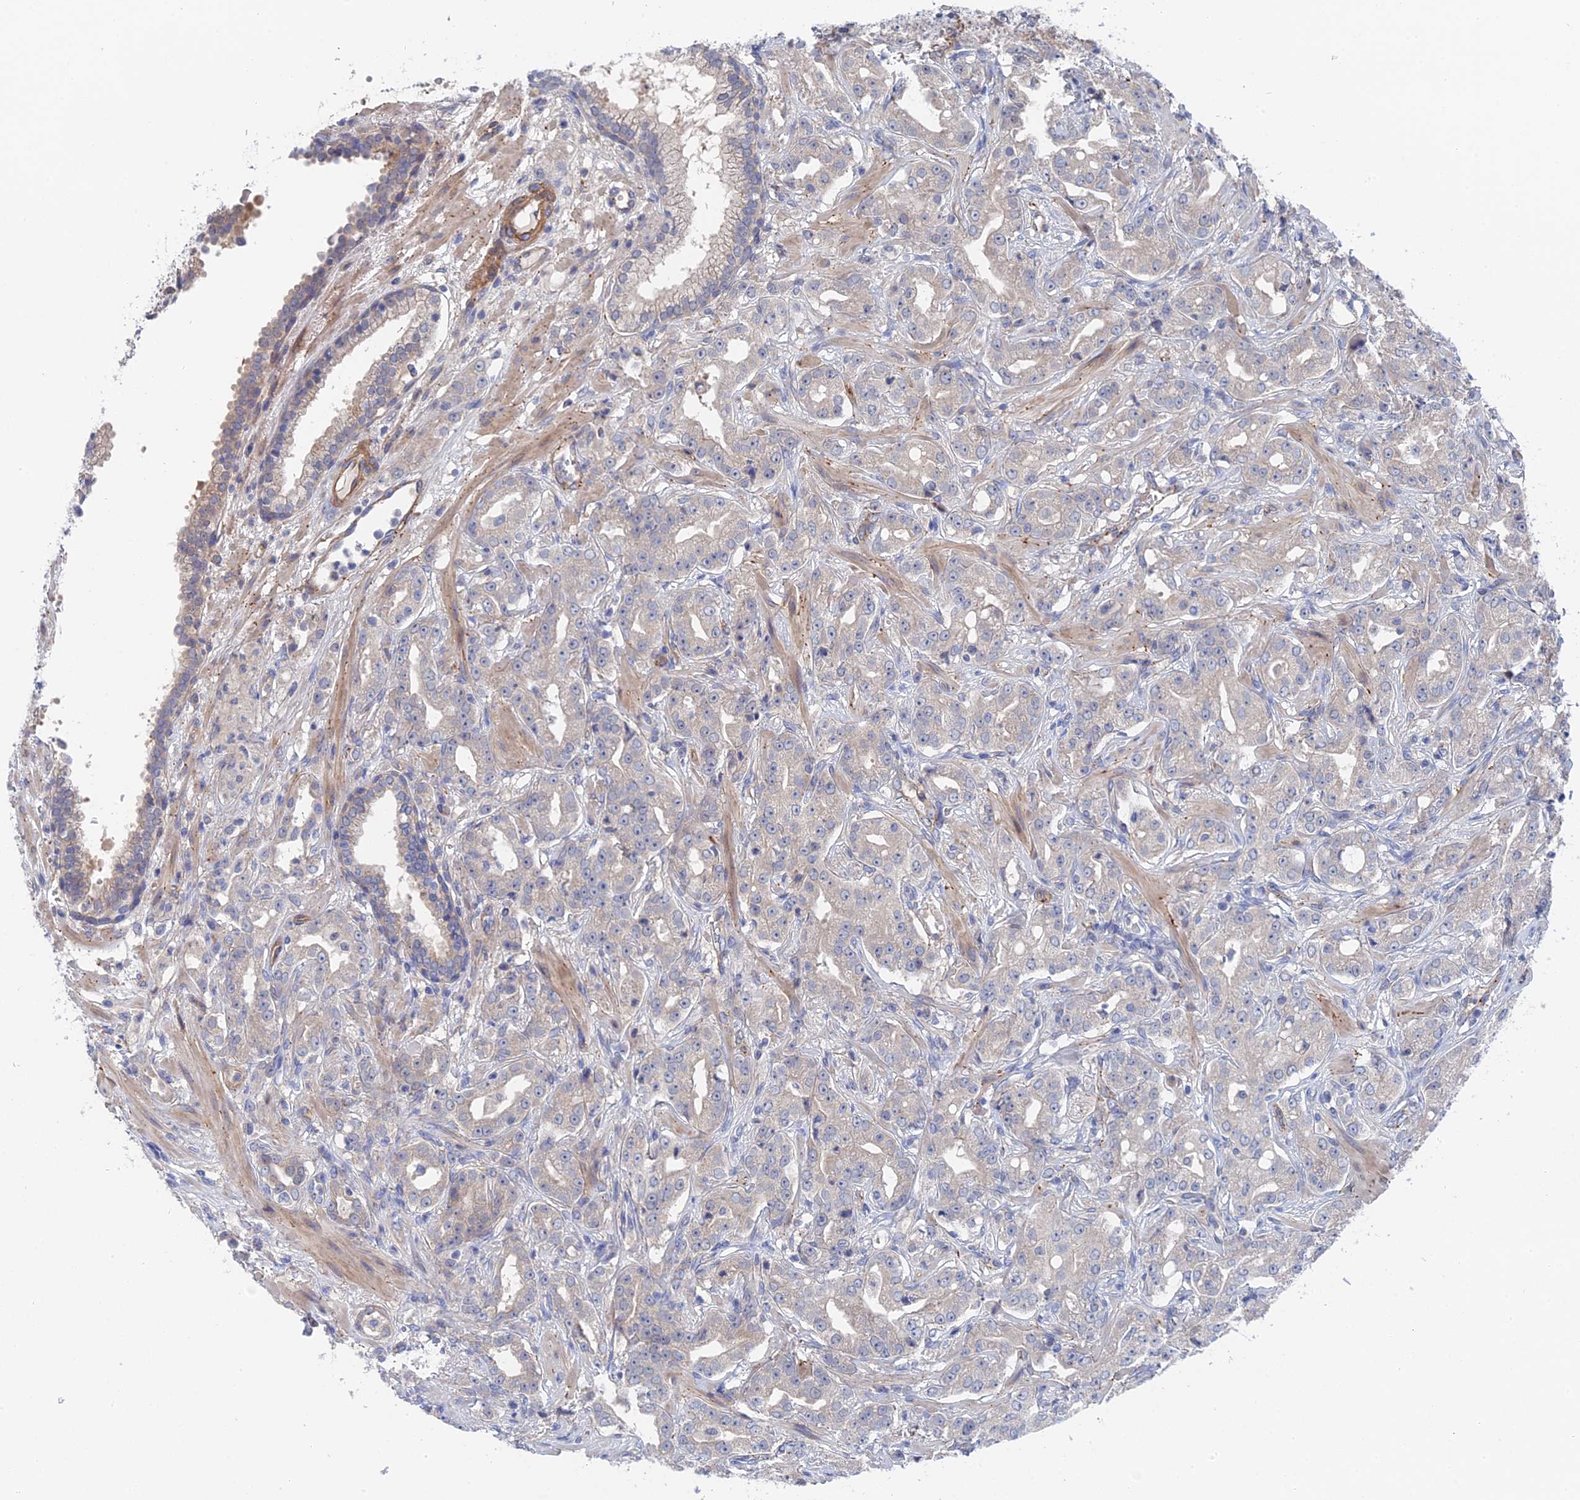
{"staining": {"intensity": "negative", "quantity": "none", "location": "none"}, "tissue": "prostate cancer", "cell_type": "Tumor cells", "image_type": "cancer", "snomed": [{"axis": "morphology", "description": "Adenocarcinoma, High grade"}, {"axis": "topography", "description": "Prostate"}], "caption": "Adenocarcinoma (high-grade) (prostate) was stained to show a protein in brown. There is no significant positivity in tumor cells.", "gene": "MTHFSD", "patient": {"sex": "male", "age": 63}}